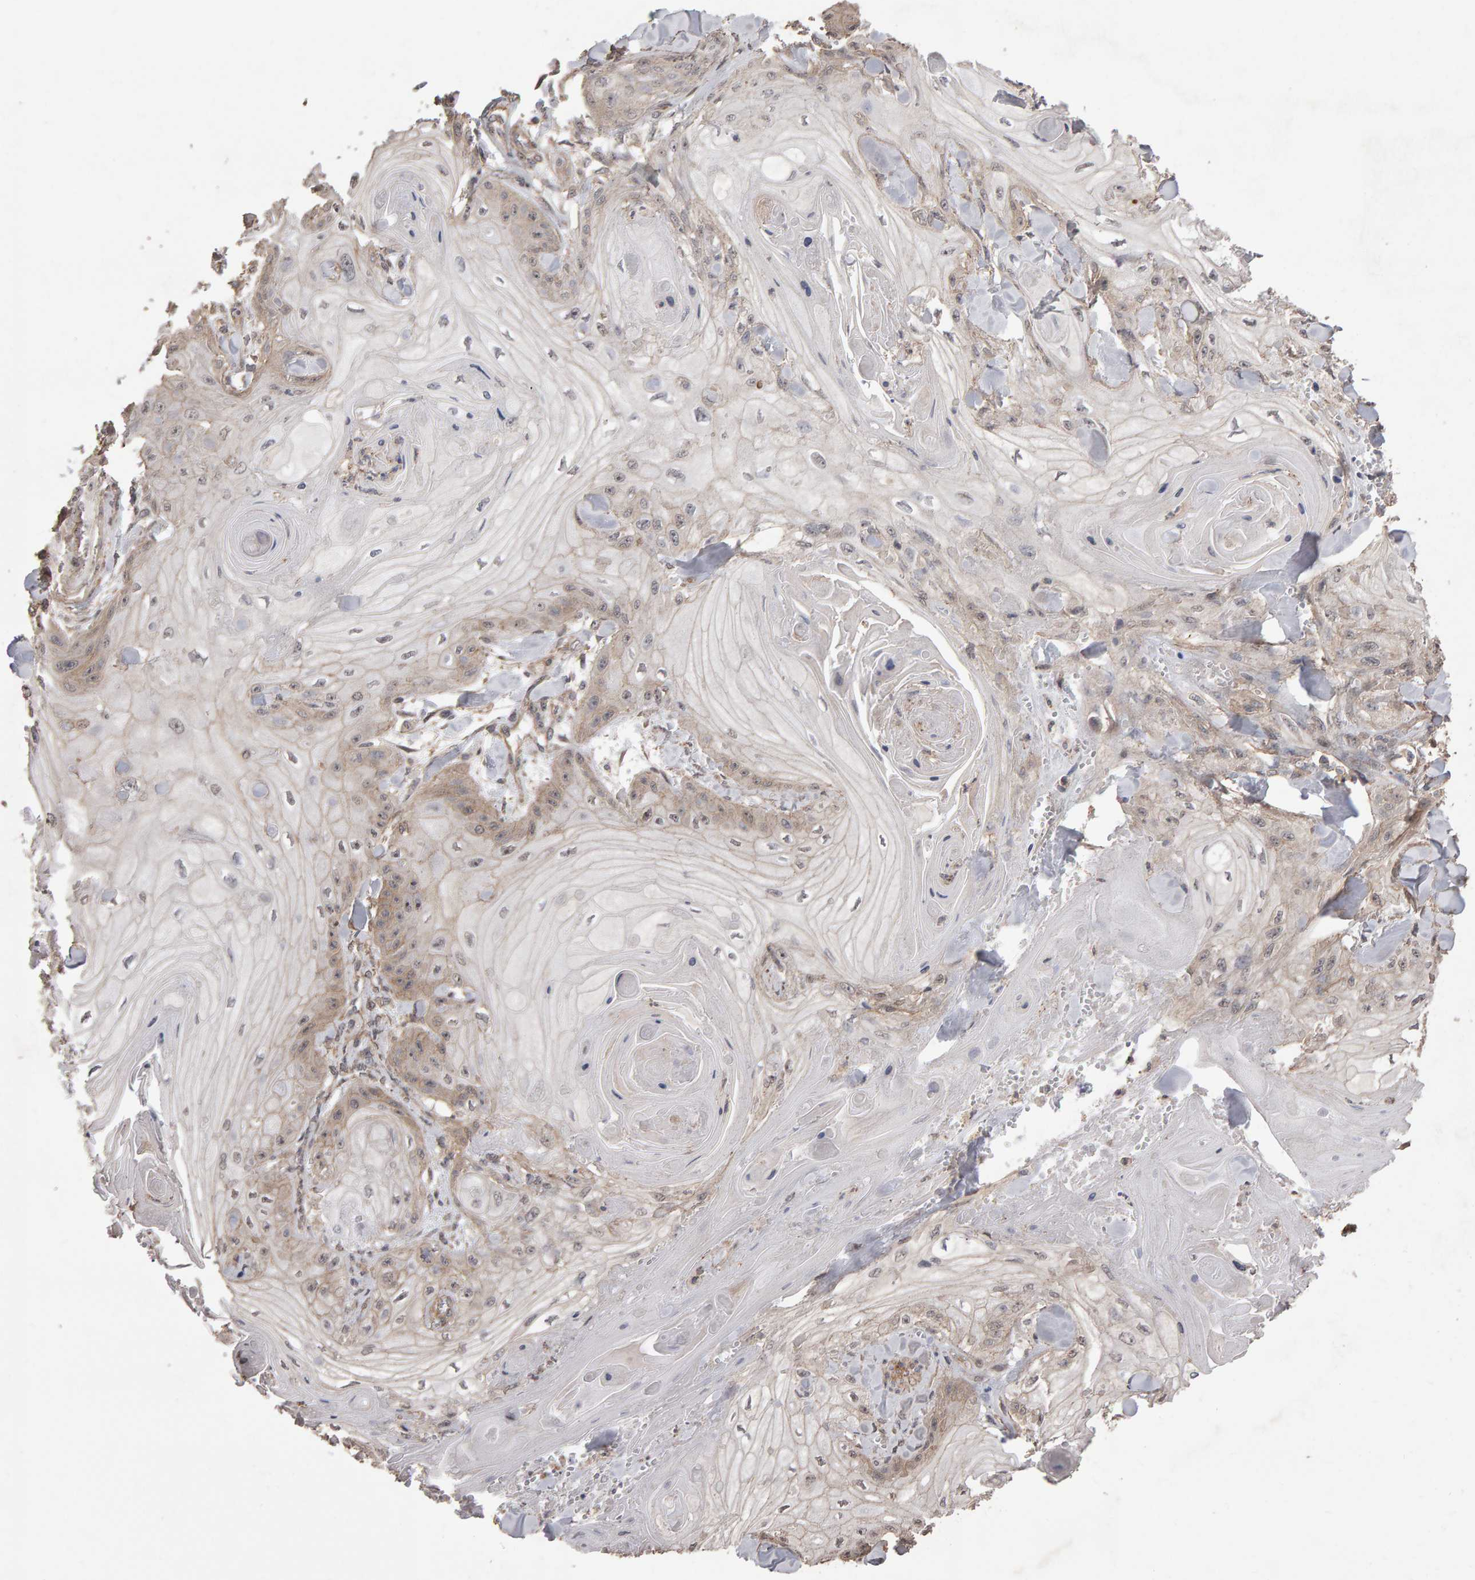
{"staining": {"intensity": "weak", "quantity": "<25%", "location": "cytoplasmic/membranous"}, "tissue": "skin cancer", "cell_type": "Tumor cells", "image_type": "cancer", "snomed": [{"axis": "morphology", "description": "Squamous cell carcinoma, NOS"}, {"axis": "topography", "description": "Skin"}], "caption": "Human skin squamous cell carcinoma stained for a protein using IHC displays no staining in tumor cells.", "gene": "SCRIB", "patient": {"sex": "male", "age": 74}}